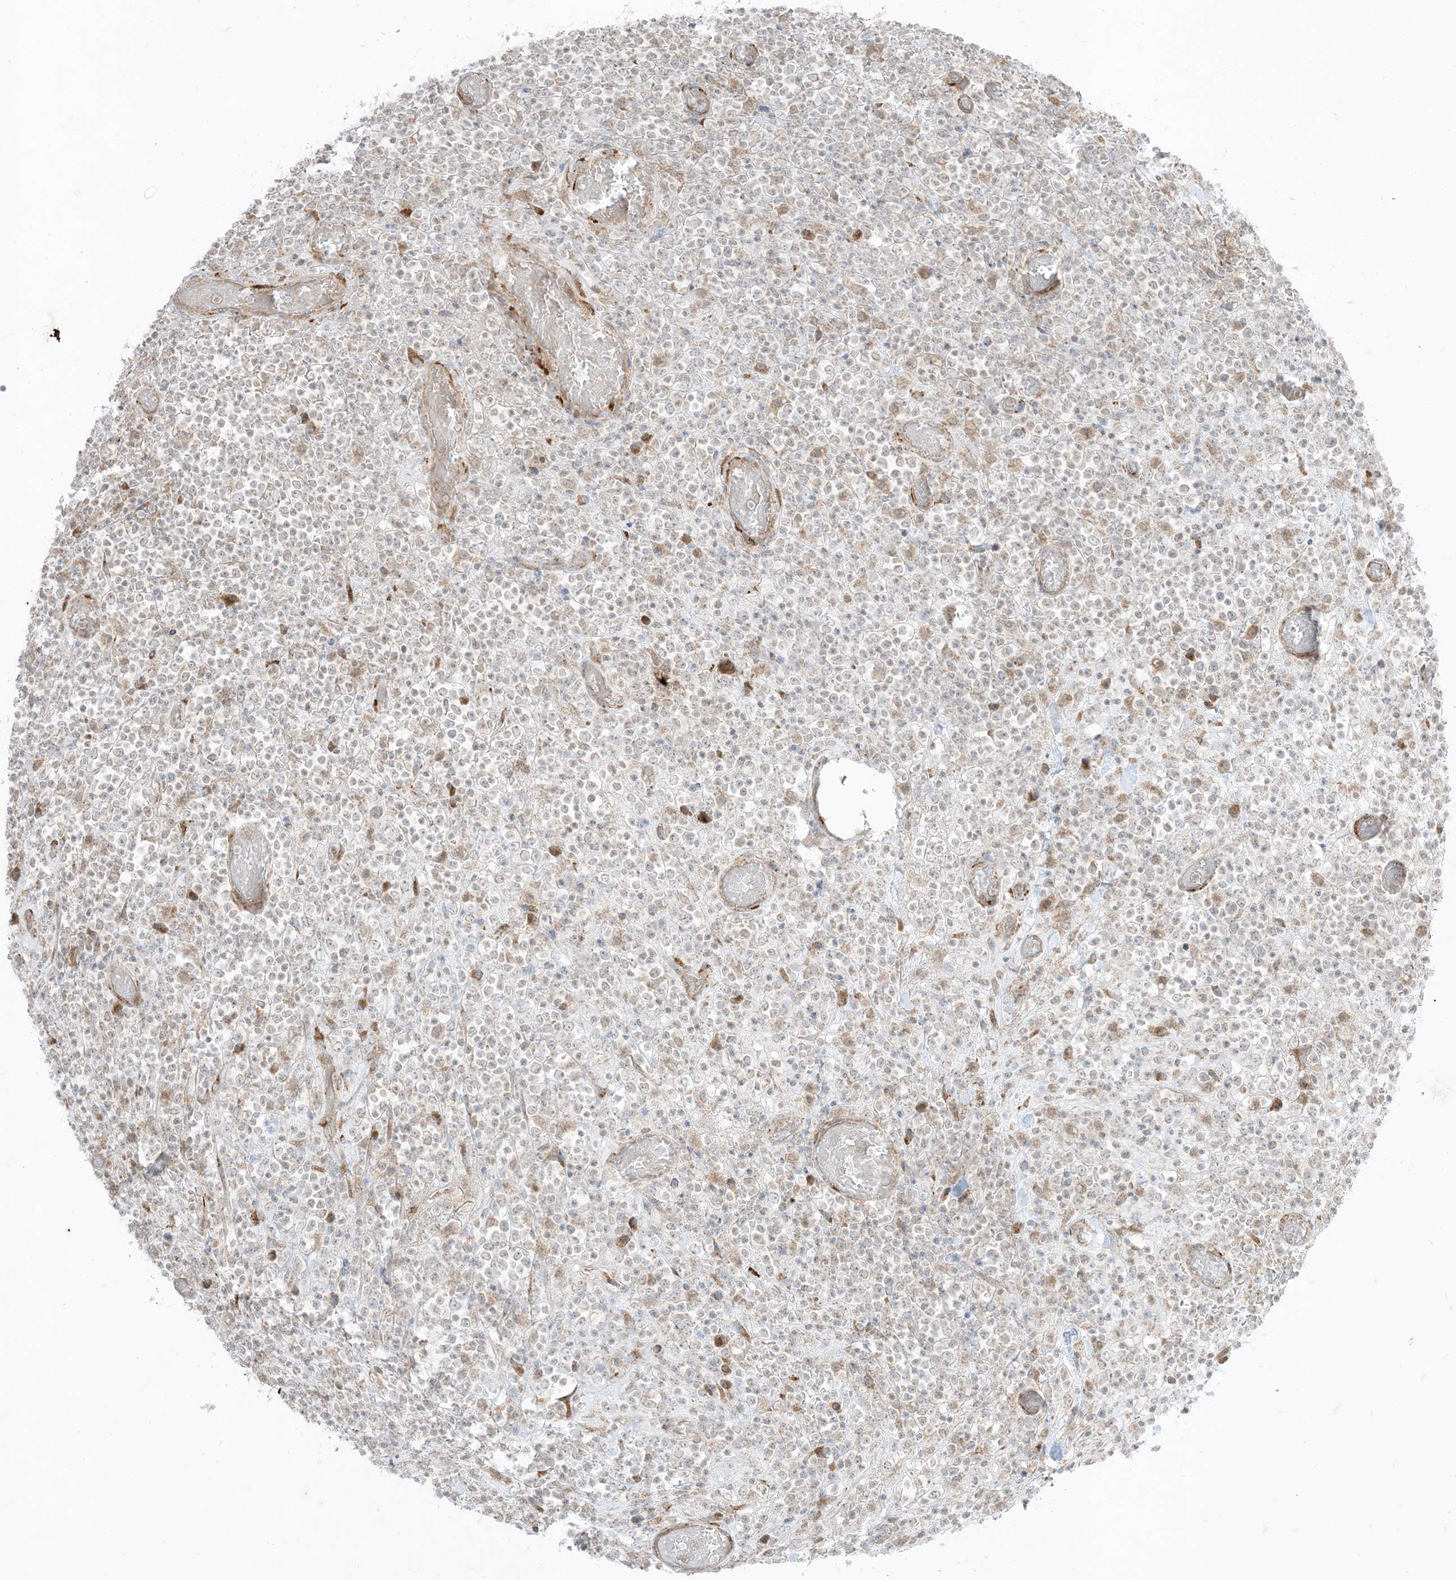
{"staining": {"intensity": "negative", "quantity": "none", "location": "none"}, "tissue": "lymphoma", "cell_type": "Tumor cells", "image_type": "cancer", "snomed": [{"axis": "morphology", "description": "Malignant lymphoma, non-Hodgkin's type, High grade"}, {"axis": "topography", "description": "Colon"}], "caption": "Malignant lymphoma, non-Hodgkin's type (high-grade) was stained to show a protein in brown. There is no significant expression in tumor cells. (Brightfield microscopy of DAB IHC at high magnification).", "gene": "ODC1", "patient": {"sex": "female", "age": 53}}